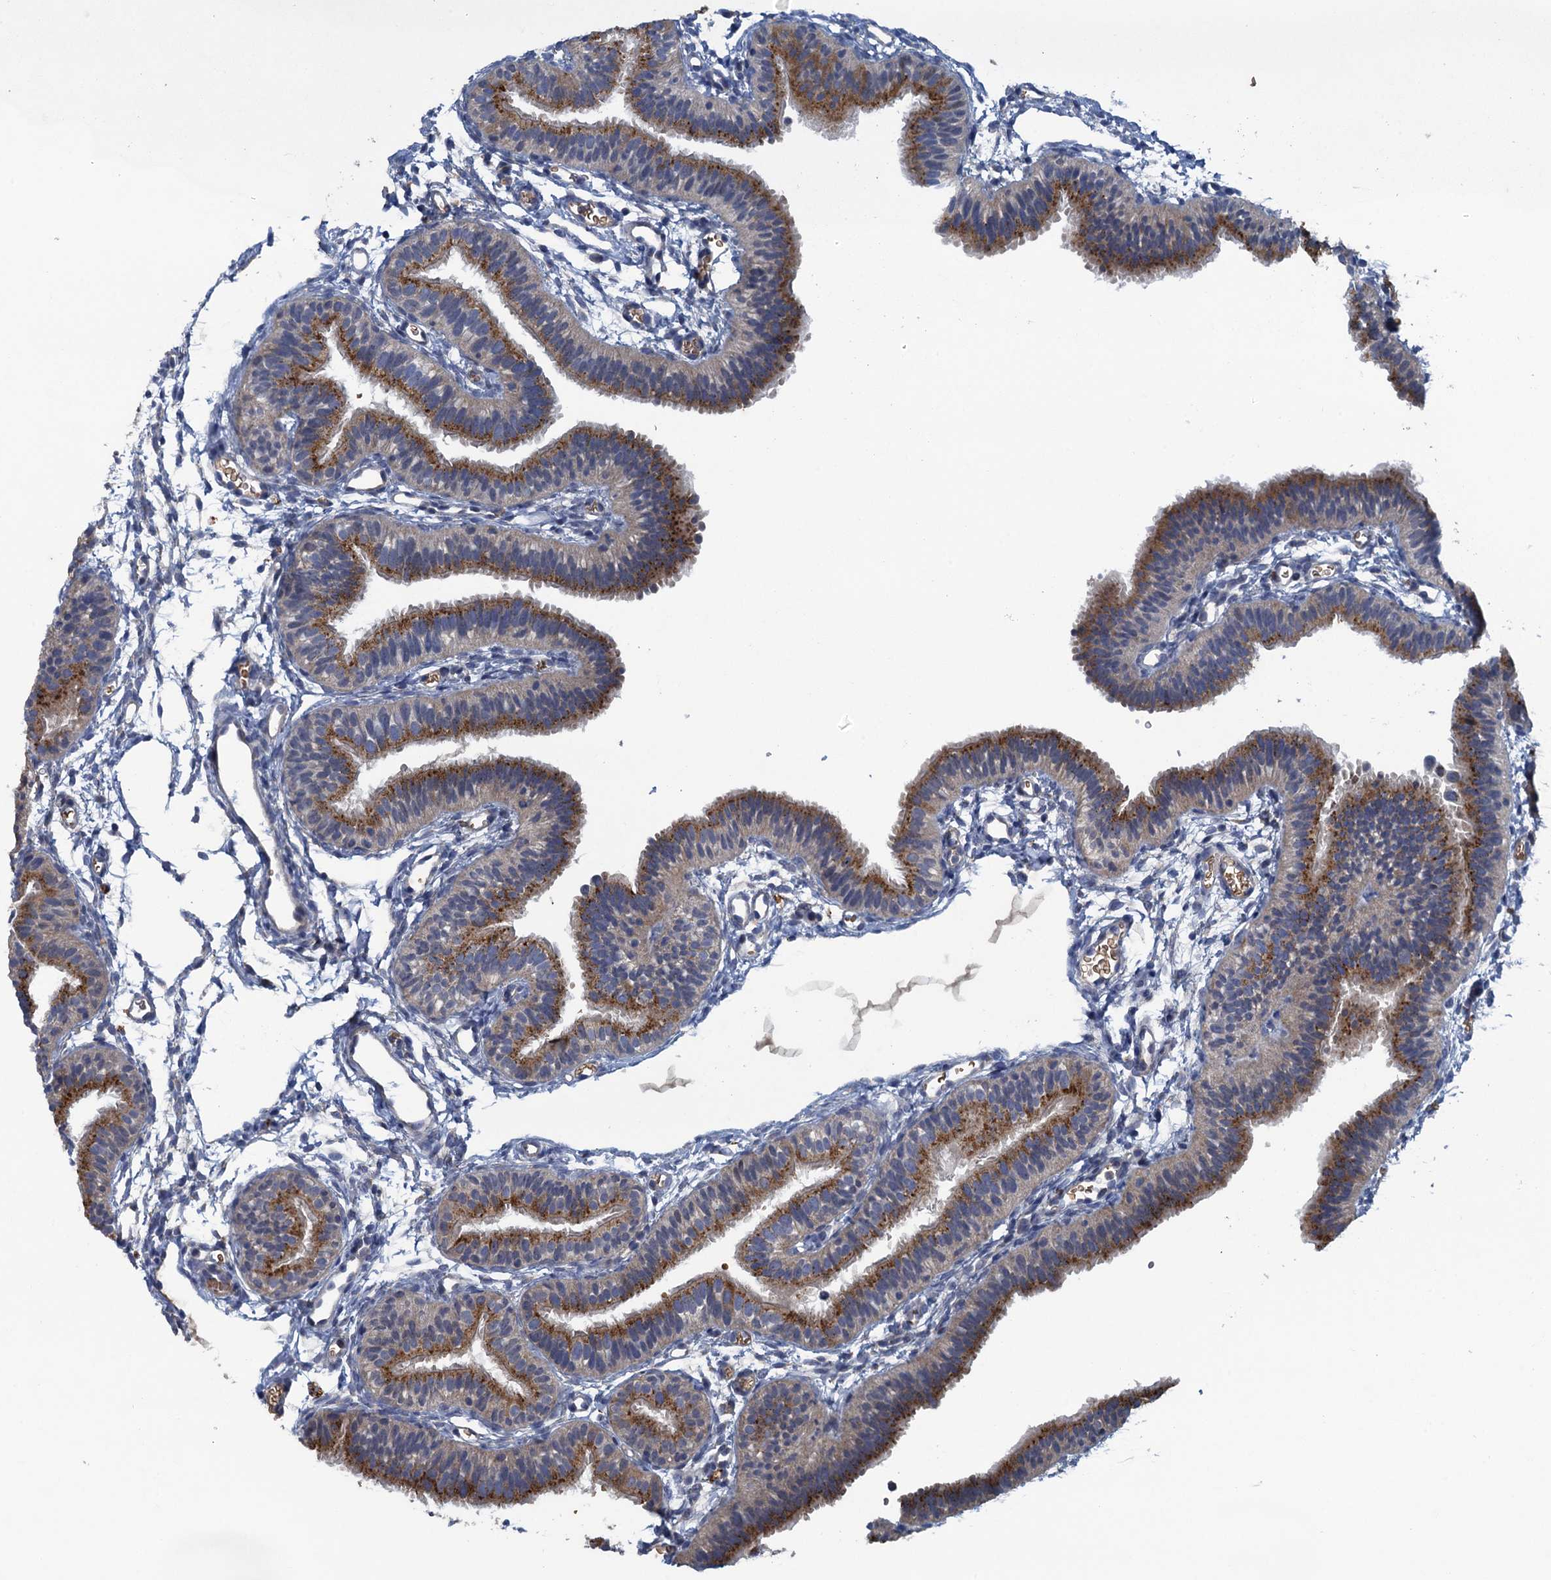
{"staining": {"intensity": "moderate", "quantity": ">75%", "location": "cytoplasmic/membranous"}, "tissue": "fallopian tube", "cell_type": "Glandular cells", "image_type": "normal", "snomed": [{"axis": "morphology", "description": "Normal tissue, NOS"}, {"axis": "topography", "description": "Fallopian tube"}], "caption": "The immunohistochemical stain highlights moderate cytoplasmic/membranous staining in glandular cells of unremarkable fallopian tube. (brown staining indicates protein expression, while blue staining denotes nuclei).", "gene": "KBTBD8", "patient": {"sex": "female", "age": 35}}